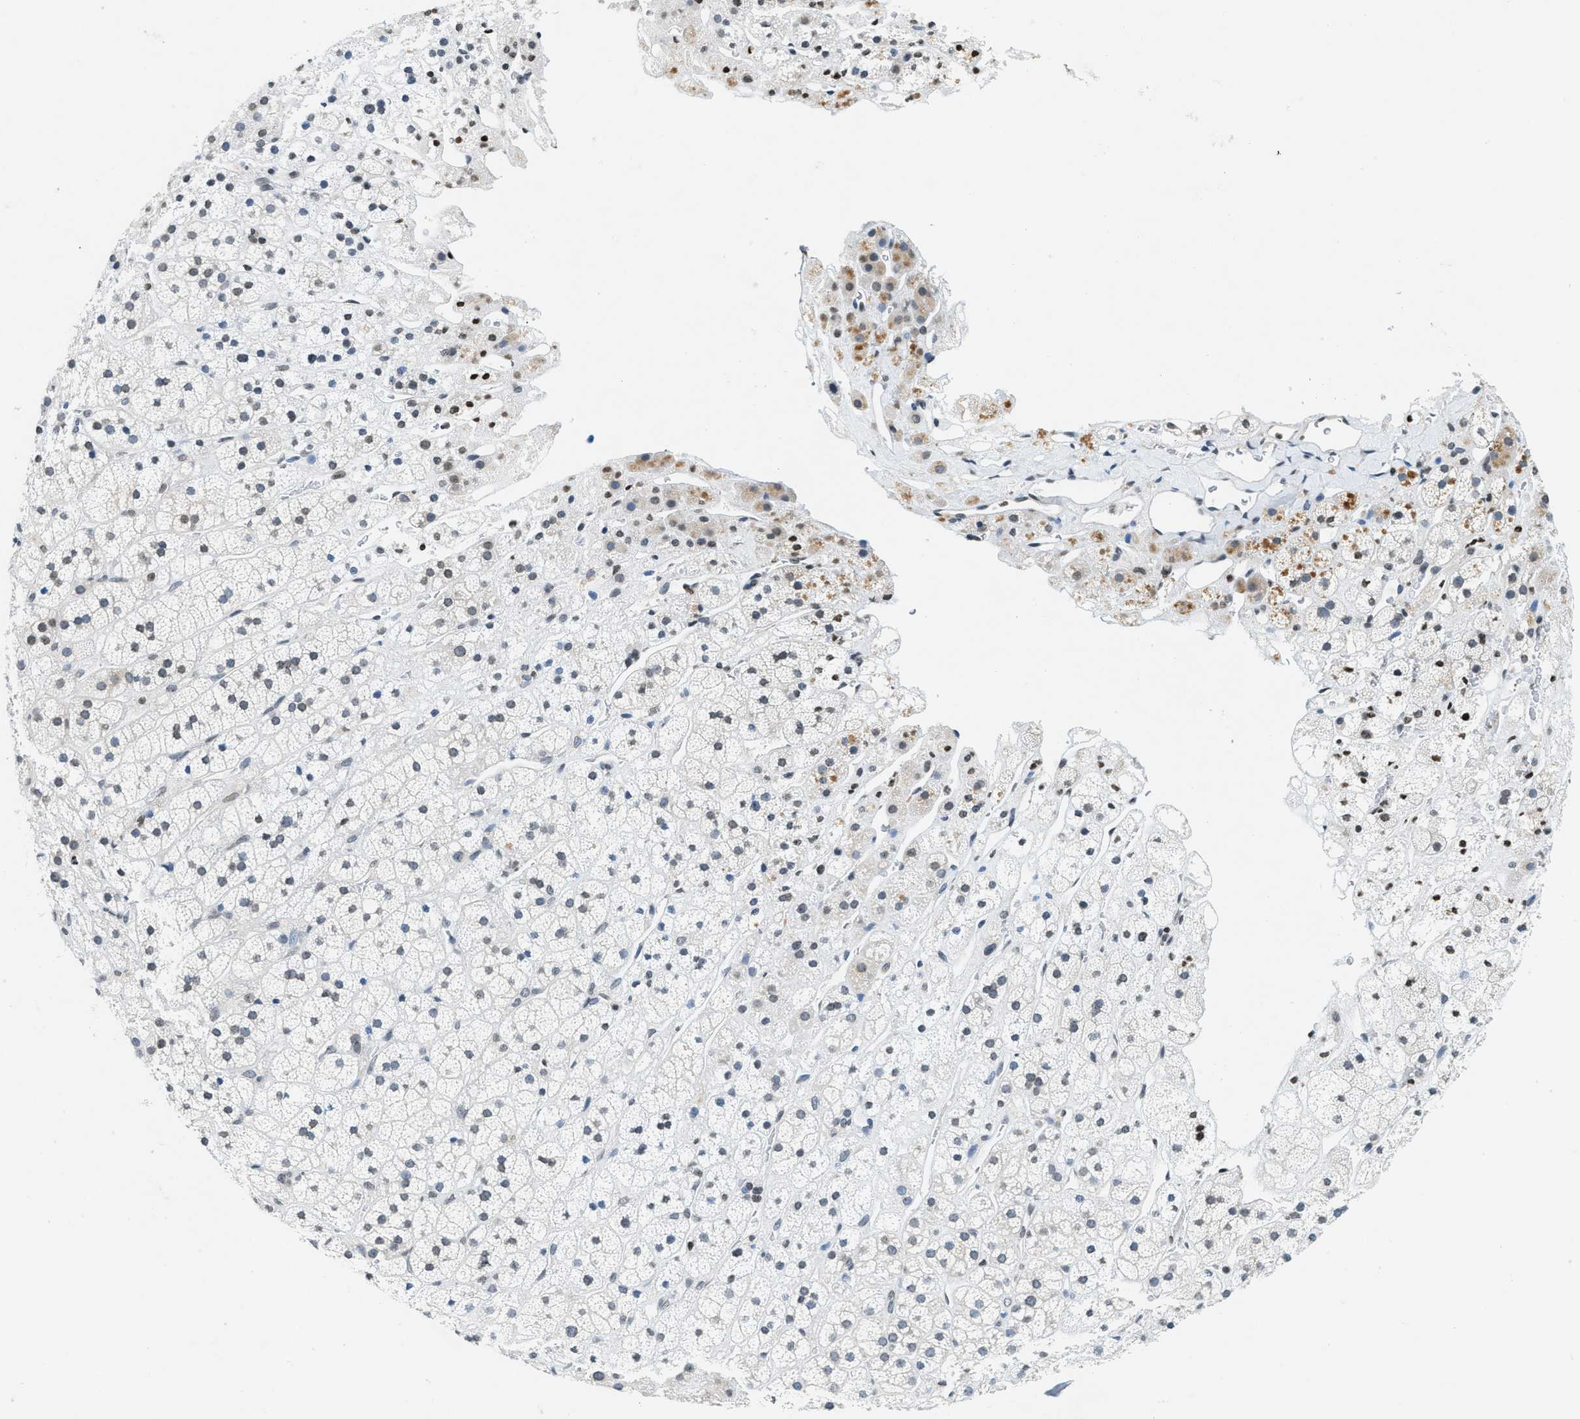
{"staining": {"intensity": "weak", "quantity": "<25%", "location": "nuclear"}, "tissue": "adrenal gland", "cell_type": "Glandular cells", "image_type": "normal", "snomed": [{"axis": "morphology", "description": "Normal tissue, NOS"}, {"axis": "topography", "description": "Adrenal gland"}], "caption": "Immunohistochemistry histopathology image of unremarkable adrenal gland: adrenal gland stained with DAB exhibits no significant protein staining in glandular cells.", "gene": "UVRAG", "patient": {"sex": "male", "age": 56}}